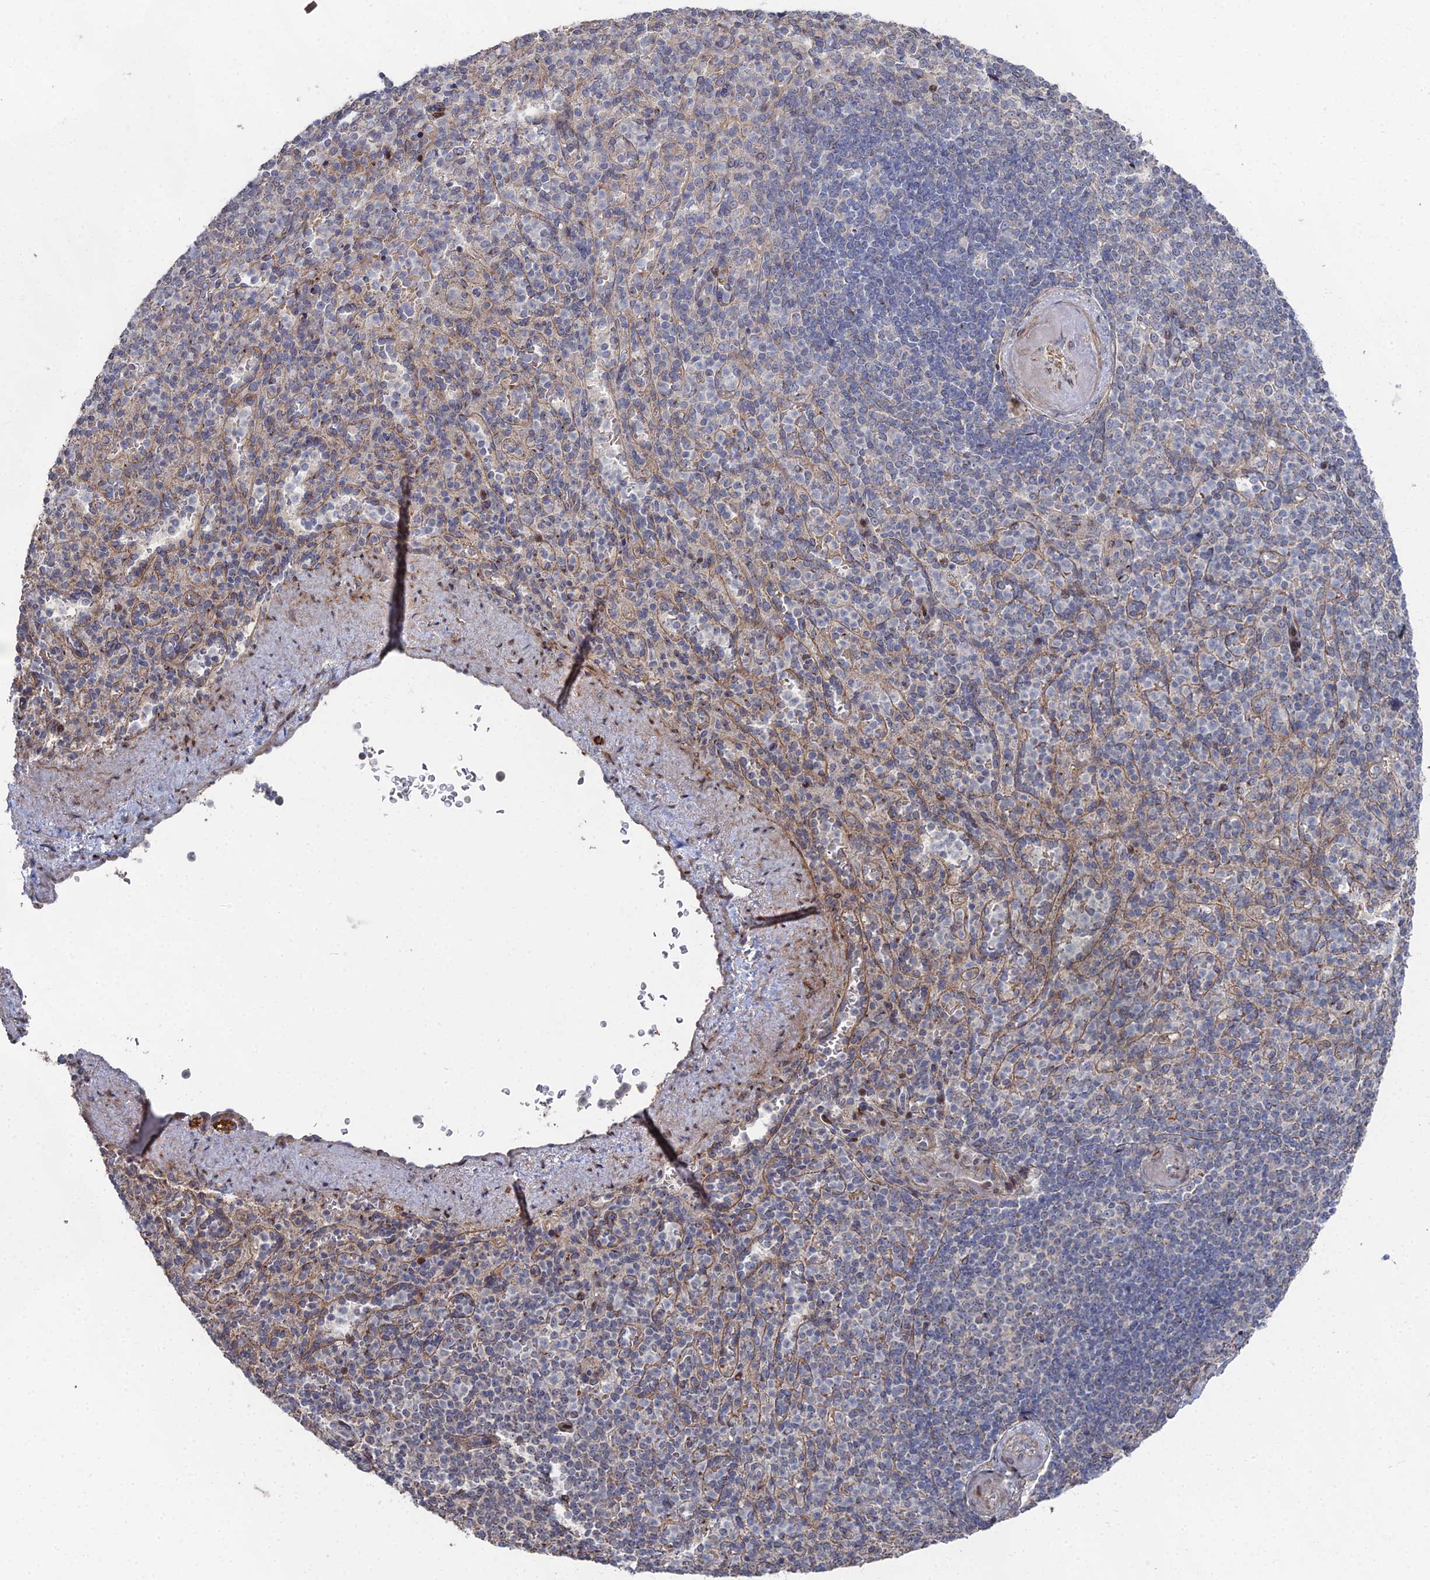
{"staining": {"intensity": "negative", "quantity": "none", "location": "none"}, "tissue": "spleen", "cell_type": "Cells in red pulp", "image_type": "normal", "snomed": [{"axis": "morphology", "description": "Normal tissue, NOS"}, {"axis": "topography", "description": "Spleen"}], "caption": "This is an immunohistochemistry (IHC) image of normal human spleen. There is no staining in cells in red pulp.", "gene": "SGMS1", "patient": {"sex": "female", "age": 74}}